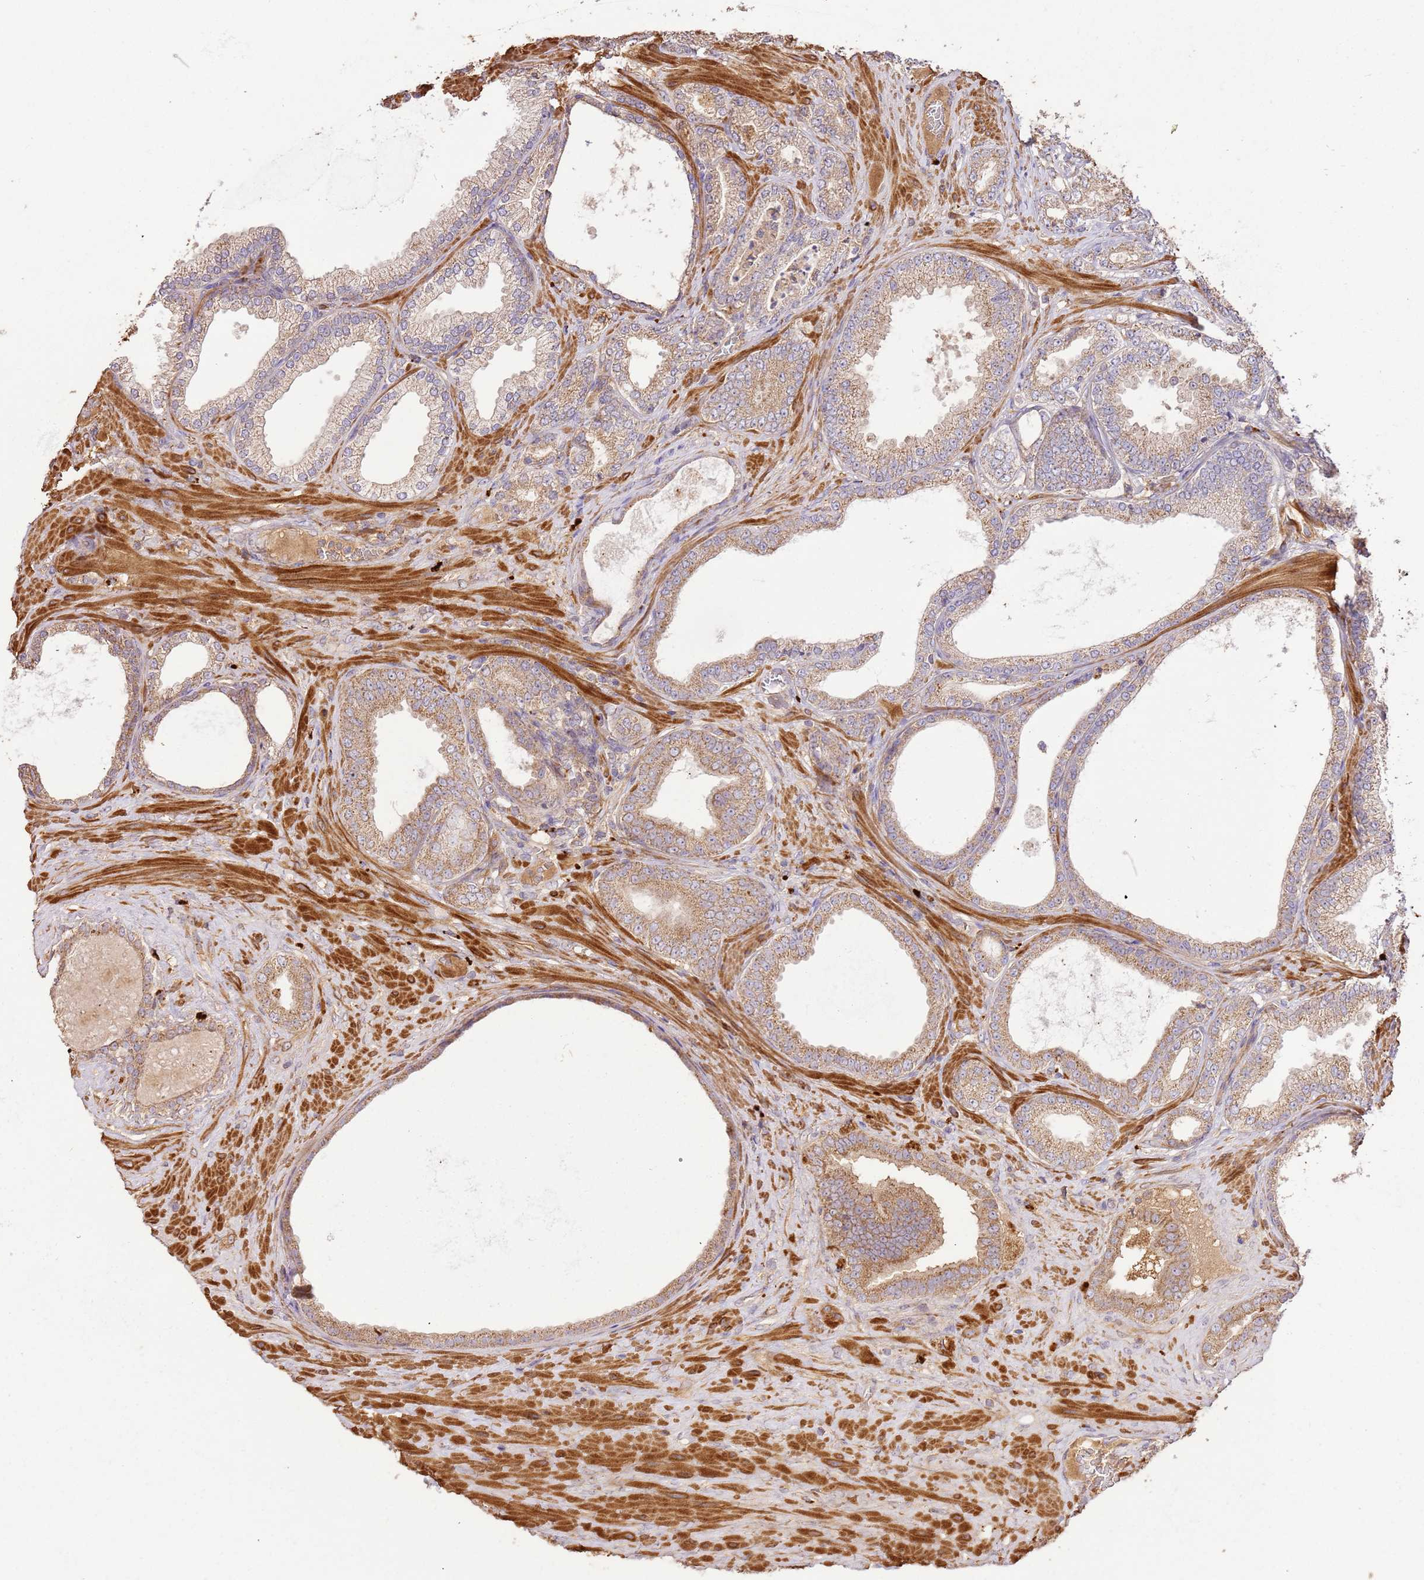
{"staining": {"intensity": "moderate", "quantity": ">75%", "location": "cytoplasmic/membranous"}, "tissue": "prostate cancer", "cell_type": "Tumor cells", "image_type": "cancer", "snomed": [{"axis": "morphology", "description": "Adenocarcinoma, Low grade"}, {"axis": "topography", "description": "Prostate"}], "caption": "The photomicrograph exhibits a brown stain indicating the presence of a protein in the cytoplasmic/membranous of tumor cells in prostate cancer.", "gene": "CEP55", "patient": {"sex": "male", "age": 63}}